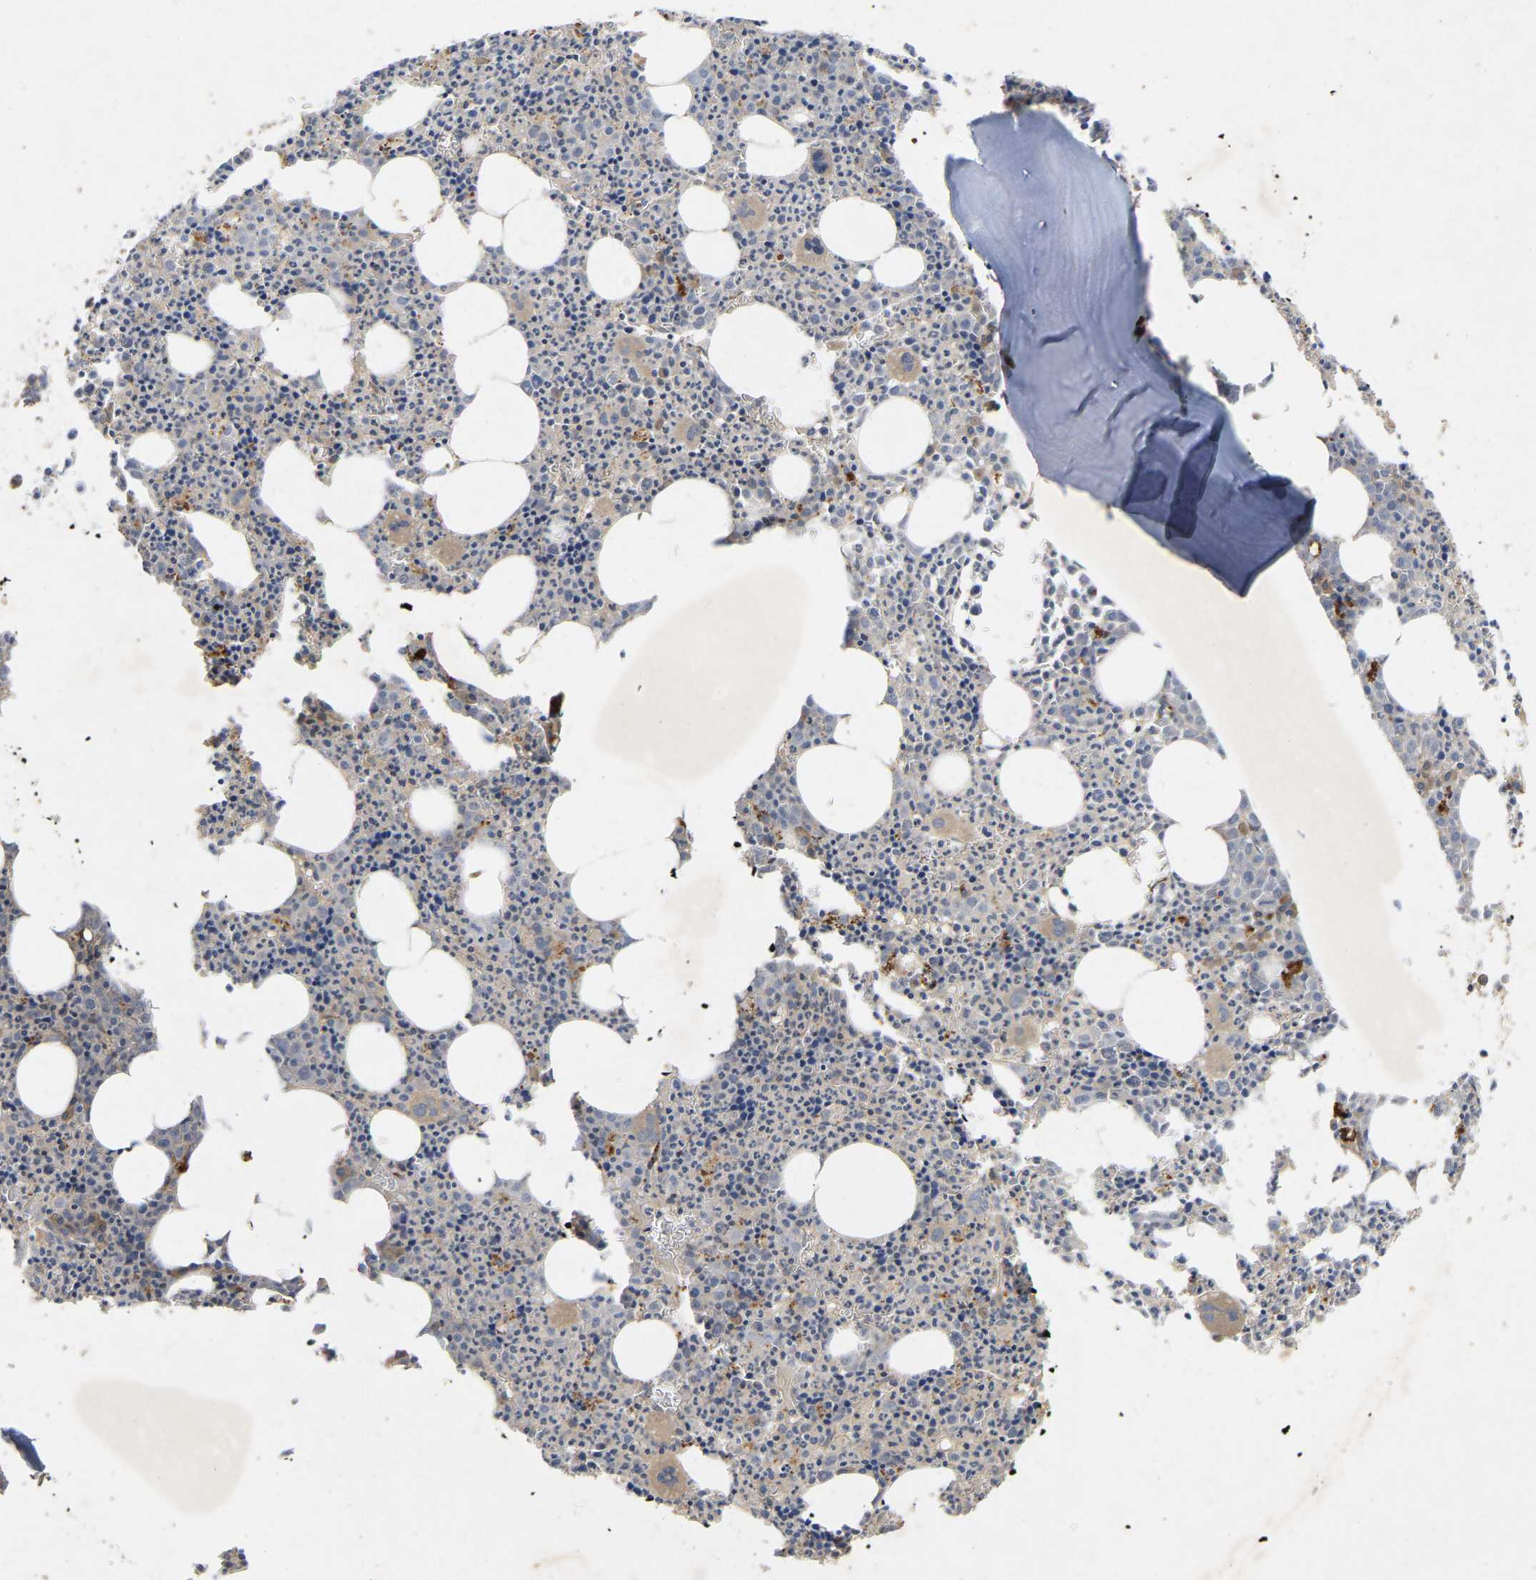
{"staining": {"intensity": "moderate", "quantity": ">75%", "location": "cytoplasmic/membranous"}, "tissue": "bone marrow", "cell_type": "Hematopoietic cells", "image_type": "normal", "snomed": [{"axis": "morphology", "description": "Normal tissue, NOS"}, {"axis": "morphology", "description": "Inflammation, NOS"}, {"axis": "topography", "description": "Bone marrow"}], "caption": "Immunohistochemical staining of unremarkable bone marrow demonstrates medium levels of moderate cytoplasmic/membranous positivity in about >75% of hematopoietic cells. The staining was performed using DAB (3,3'-diaminobenzidine) to visualize the protein expression in brown, while the nuclei were stained in blue with hematoxylin (Magnification: 20x).", "gene": "LPAR2", "patient": {"sex": "male", "age": 31}}